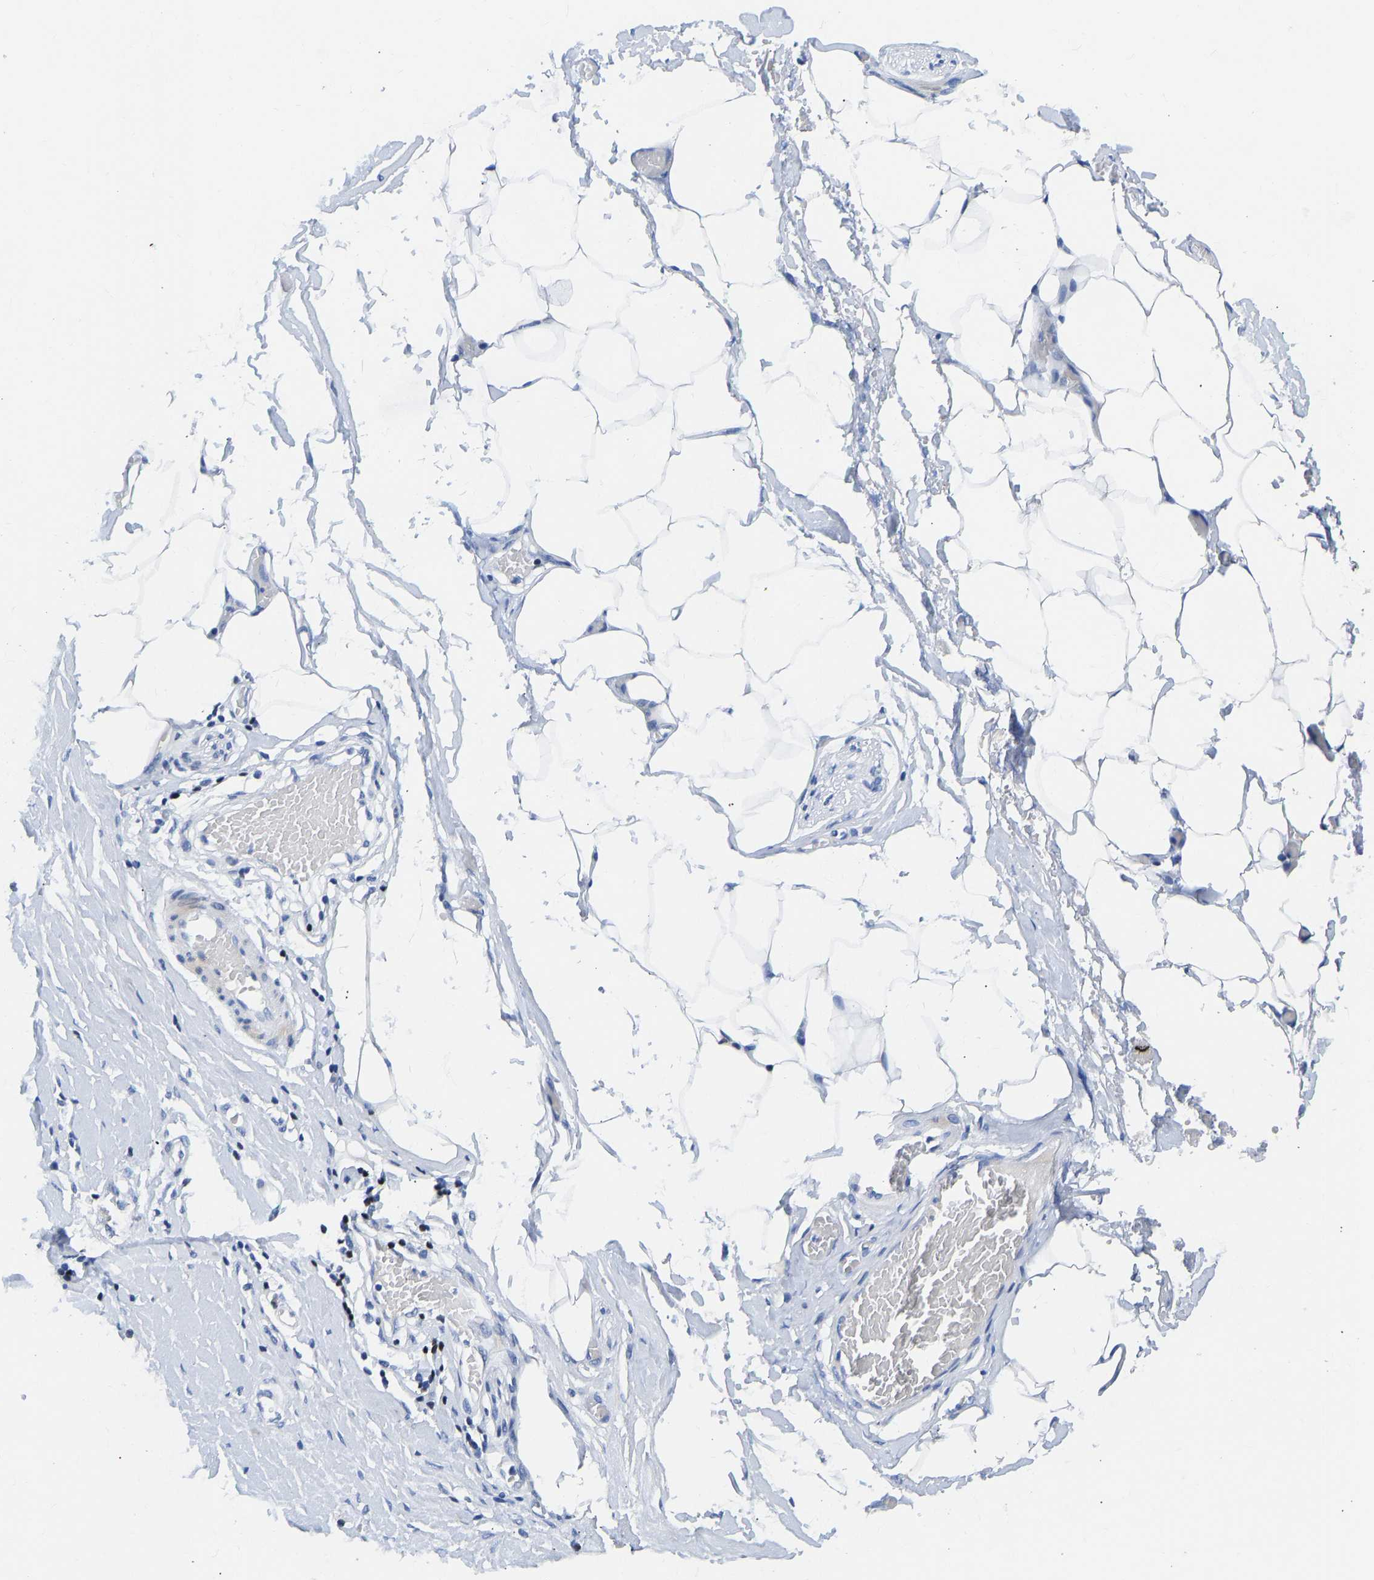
{"staining": {"intensity": "negative", "quantity": "none", "location": "none"}, "tissue": "adipose tissue", "cell_type": "Adipocytes", "image_type": "normal", "snomed": [{"axis": "morphology", "description": "Normal tissue, NOS"}, {"axis": "morphology", "description": "Adenocarcinoma, NOS"}, {"axis": "topography", "description": "Colon"}, {"axis": "topography", "description": "Peripheral nerve tissue"}], "caption": "Adipocytes show no significant positivity in benign adipose tissue. Nuclei are stained in blue.", "gene": "TCF7", "patient": {"sex": "male", "age": 14}}